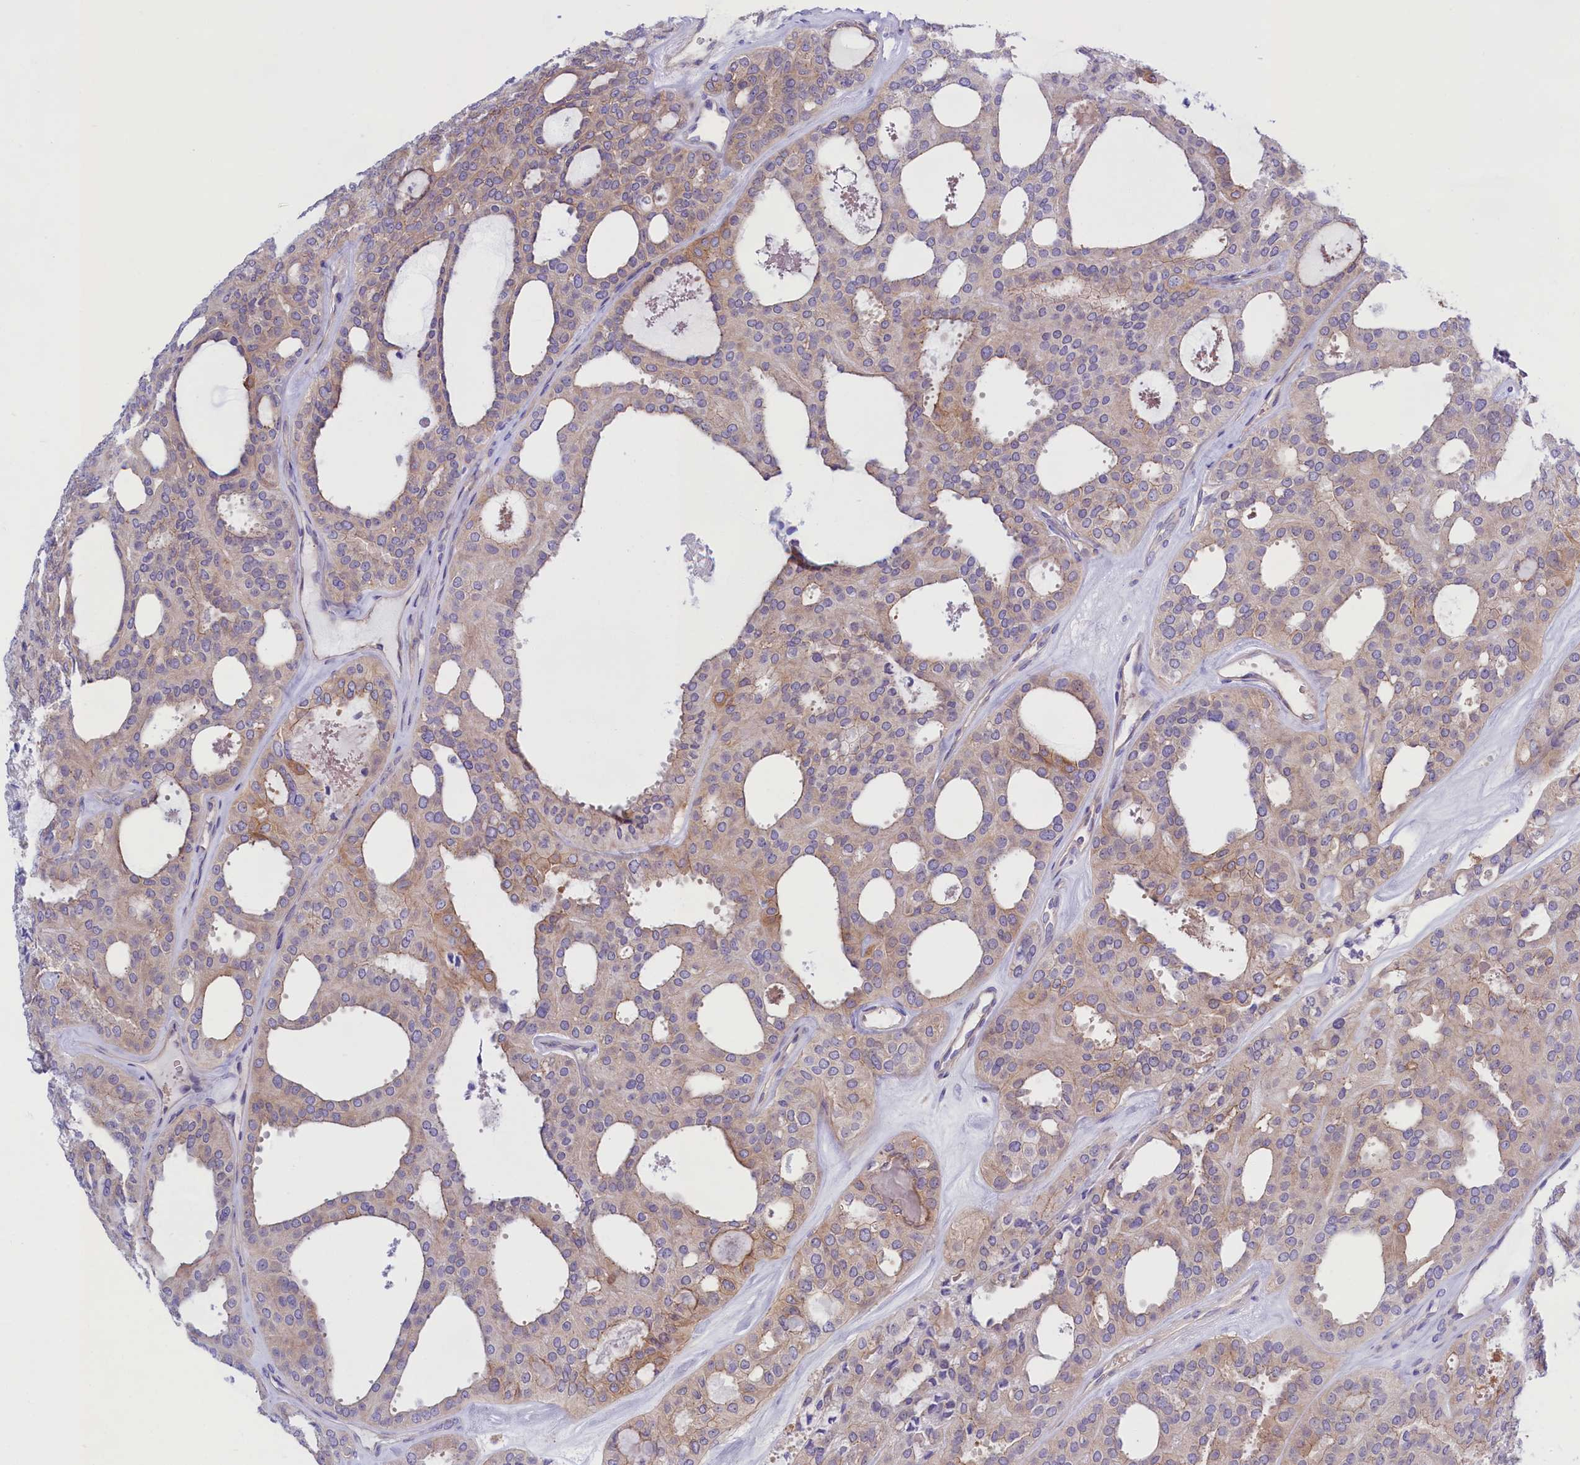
{"staining": {"intensity": "moderate", "quantity": "<25%", "location": "cytoplasmic/membranous"}, "tissue": "thyroid cancer", "cell_type": "Tumor cells", "image_type": "cancer", "snomed": [{"axis": "morphology", "description": "Follicular adenoma carcinoma, NOS"}, {"axis": "topography", "description": "Thyroid gland"}], "caption": "Thyroid cancer (follicular adenoma carcinoma) stained with a brown dye exhibits moderate cytoplasmic/membranous positive staining in approximately <25% of tumor cells.", "gene": "PPP1R13L", "patient": {"sex": "male", "age": 75}}